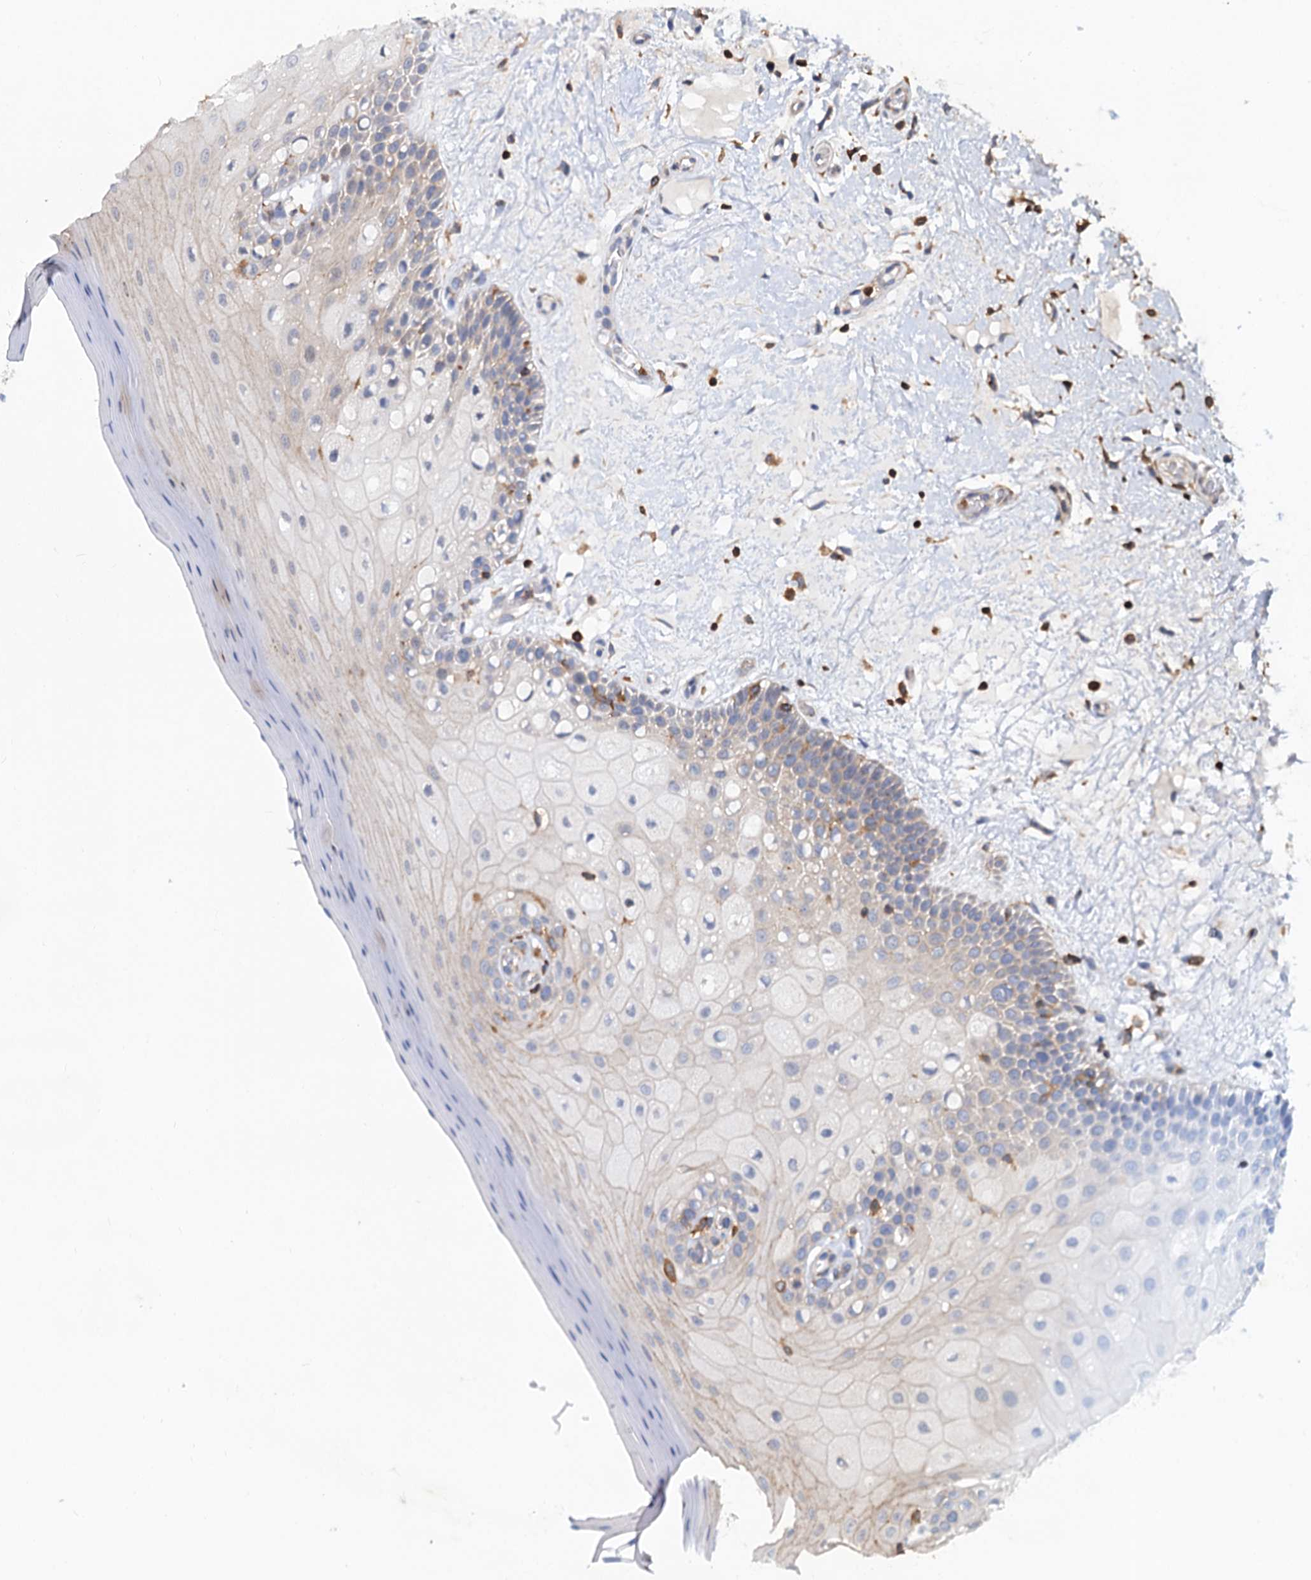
{"staining": {"intensity": "weak", "quantity": "<25%", "location": "cytoplasmic/membranous"}, "tissue": "oral mucosa", "cell_type": "Squamous epithelial cells", "image_type": "normal", "snomed": [{"axis": "morphology", "description": "Normal tissue, NOS"}, {"axis": "topography", "description": "Oral tissue"}, {"axis": "topography", "description": "Tounge, NOS"}], "caption": "High power microscopy histopathology image of an immunohistochemistry (IHC) image of unremarkable oral mucosa, revealing no significant expression in squamous epithelial cells.", "gene": "LRCH4", "patient": {"sex": "male", "age": 47}}